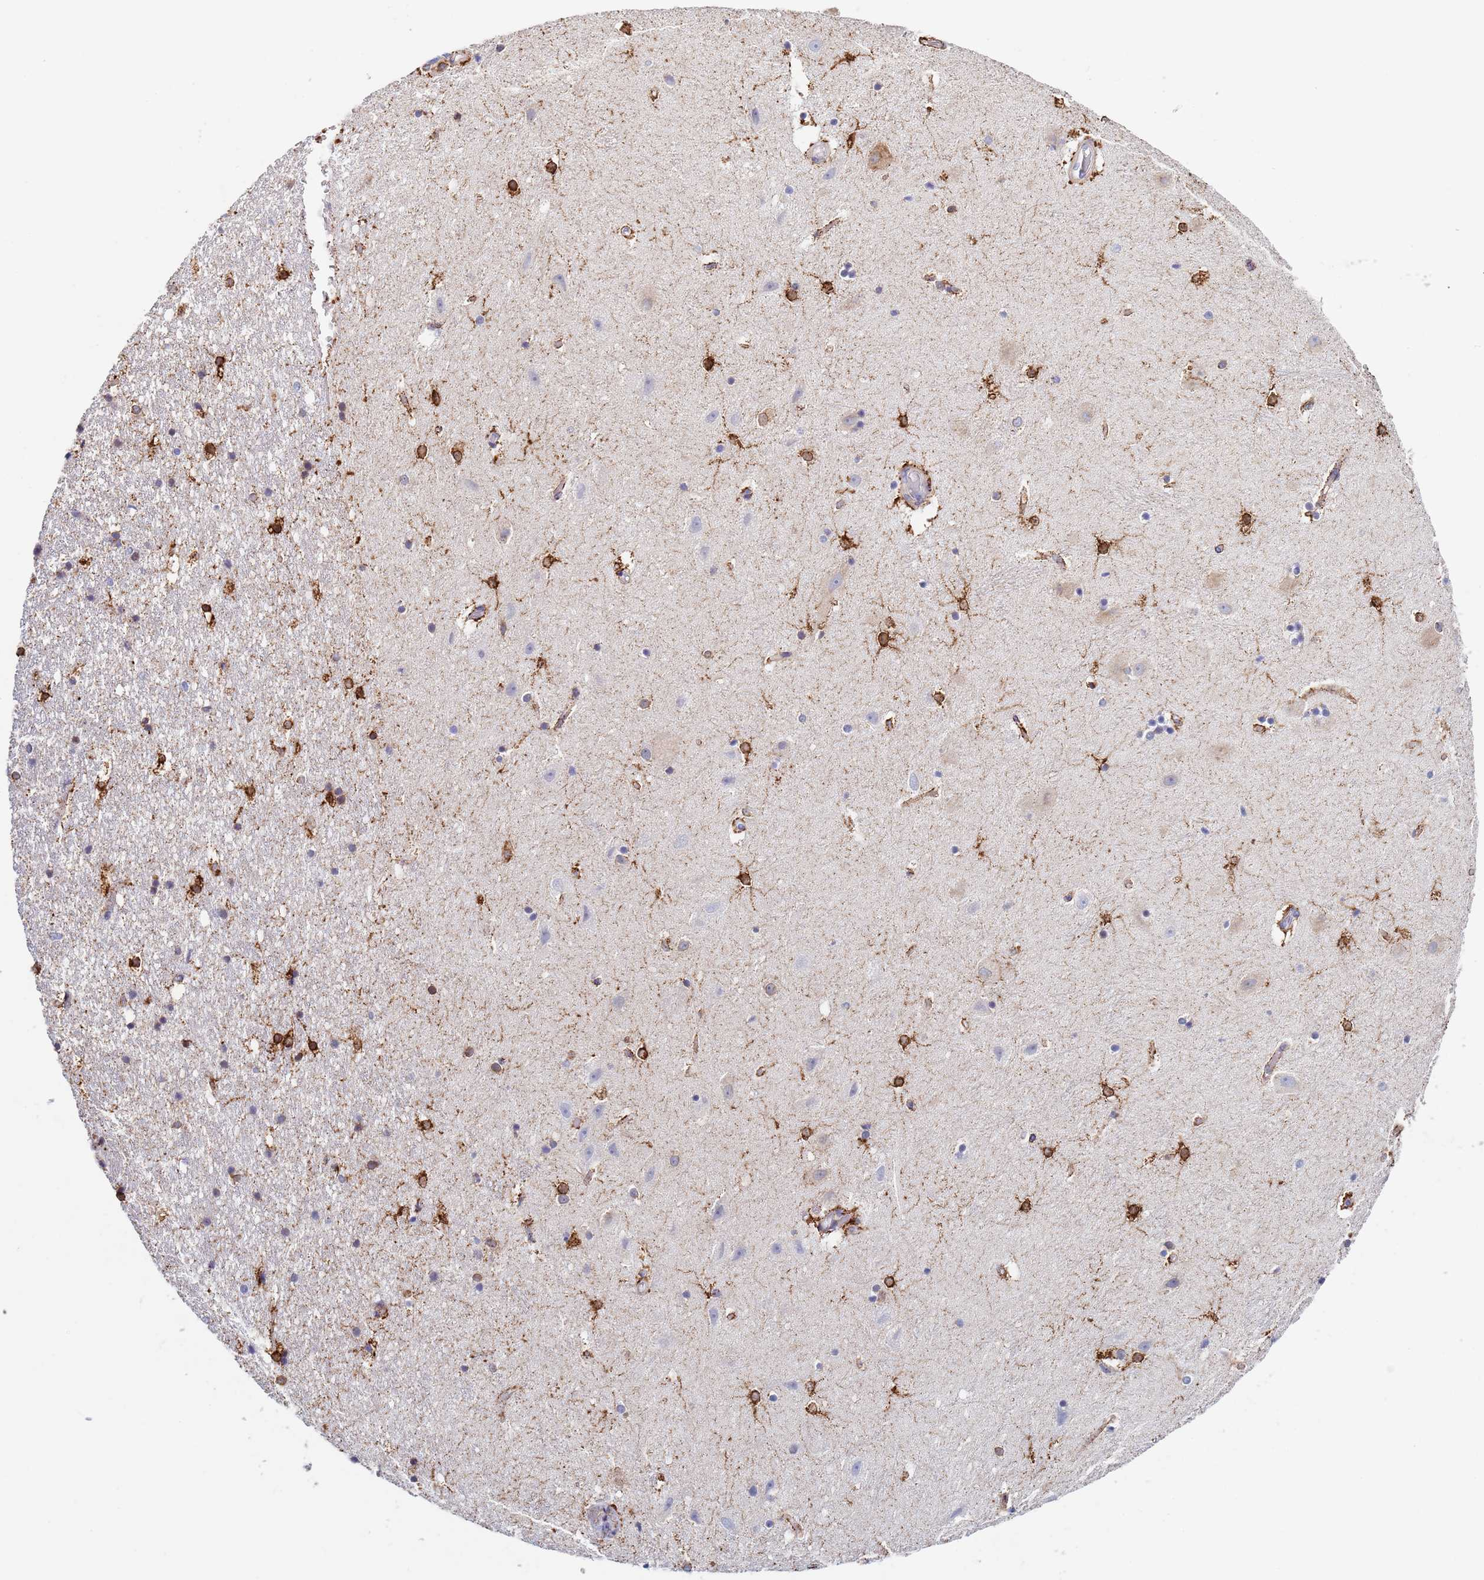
{"staining": {"intensity": "strong", "quantity": "<25%", "location": "cytoplasmic/membranous"}, "tissue": "hippocampus", "cell_type": "Glial cells", "image_type": "normal", "snomed": [{"axis": "morphology", "description": "Normal tissue, NOS"}, {"axis": "topography", "description": "Hippocampus"}], "caption": "An IHC photomicrograph of benign tissue is shown. Protein staining in brown highlights strong cytoplasmic/membranous positivity in hippocampus within glial cells.", "gene": "GDAP2", "patient": {"sex": "female", "age": 52}}